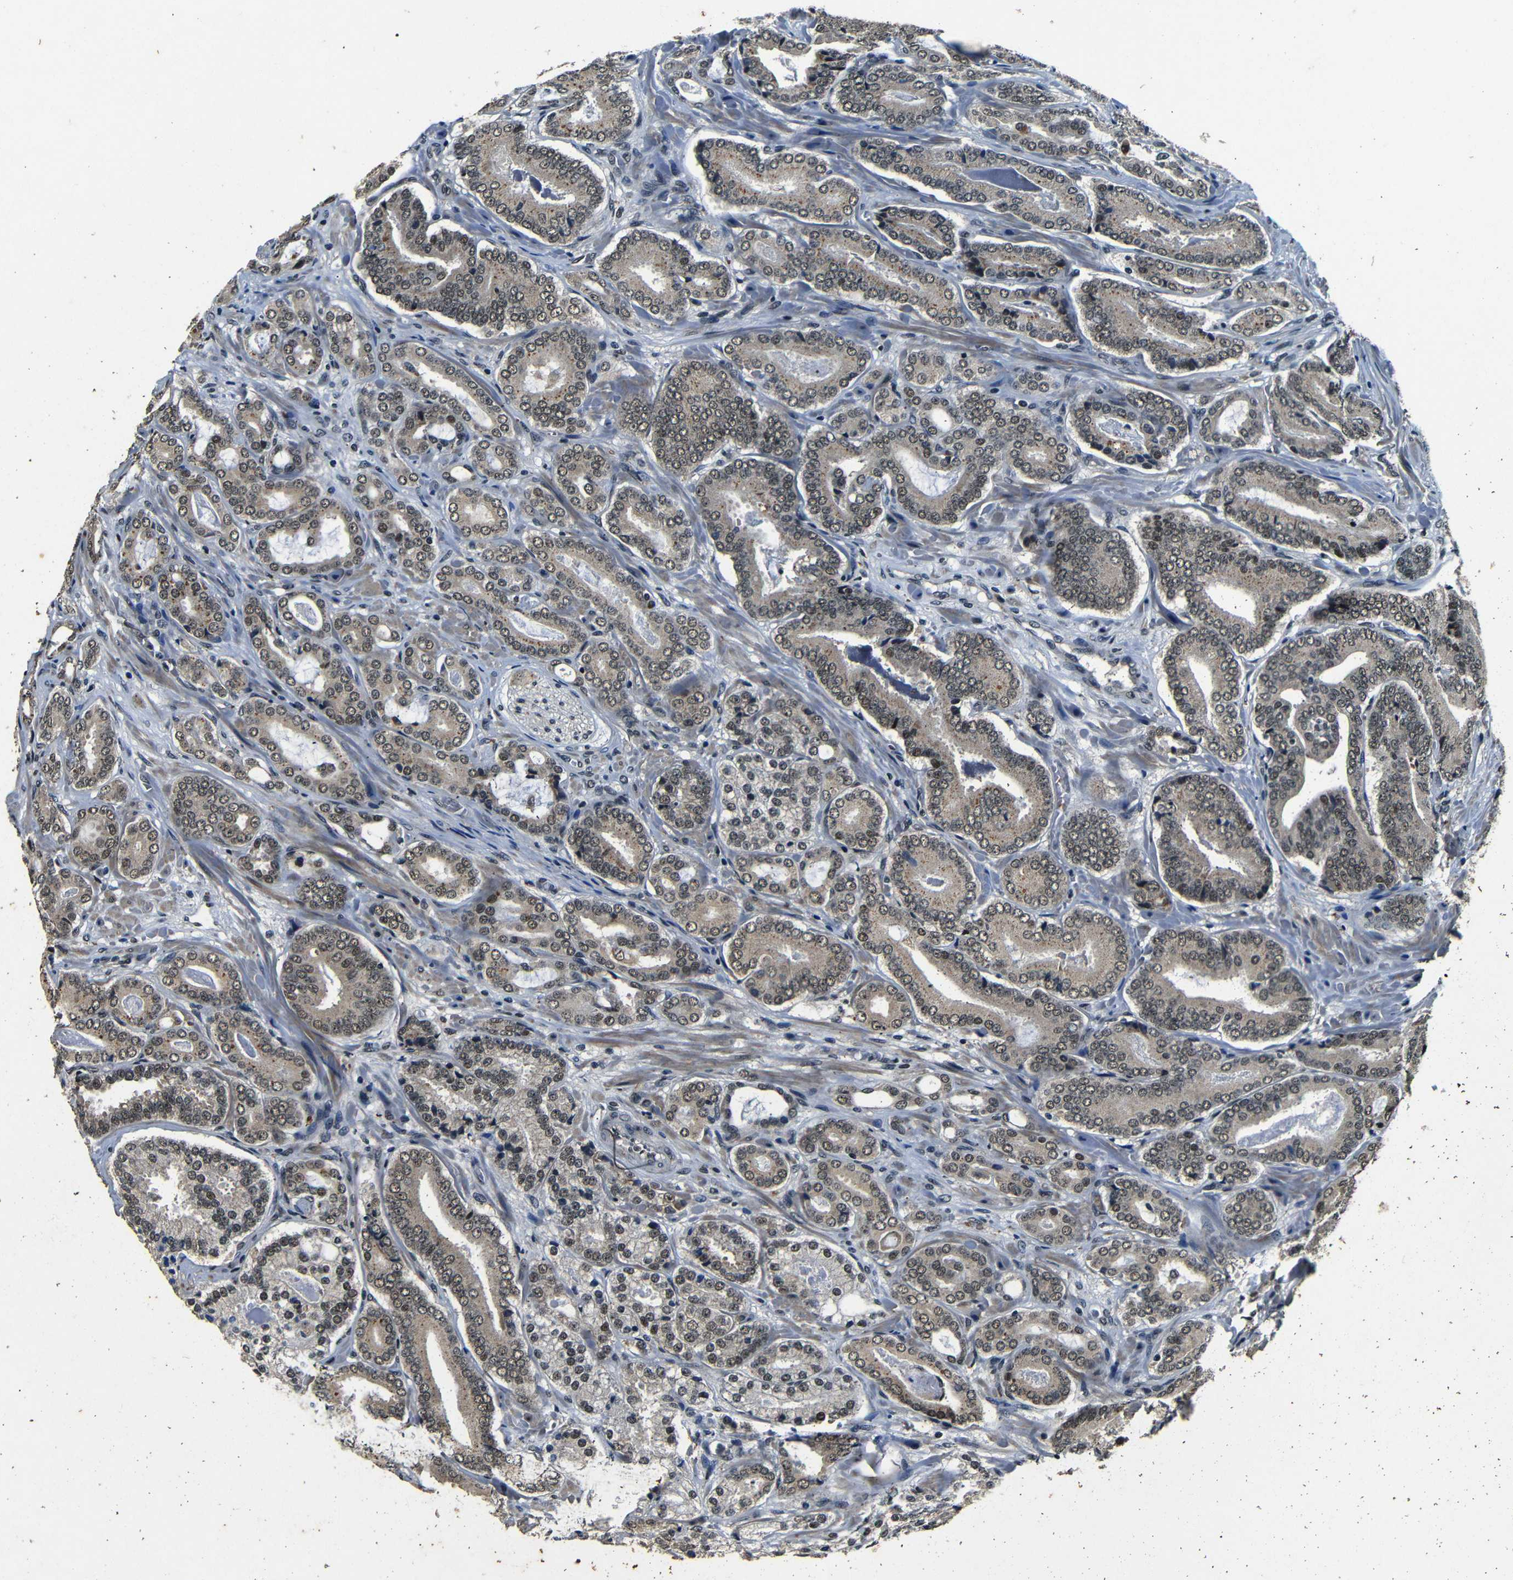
{"staining": {"intensity": "weak", "quantity": ">75%", "location": "nuclear"}, "tissue": "prostate cancer", "cell_type": "Tumor cells", "image_type": "cancer", "snomed": [{"axis": "morphology", "description": "Adenocarcinoma, High grade"}, {"axis": "topography", "description": "Prostate"}], "caption": "Immunohistochemistry (IHC) photomicrograph of neoplastic tissue: prostate cancer stained using immunohistochemistry (IHC) shows low levels of weak protein expression localized specifically in the nuclear of tumor cells, appearing as a nuclear brown color.", "gene": "FOXD4", "patient": {"sex": "male", "age": 61}}